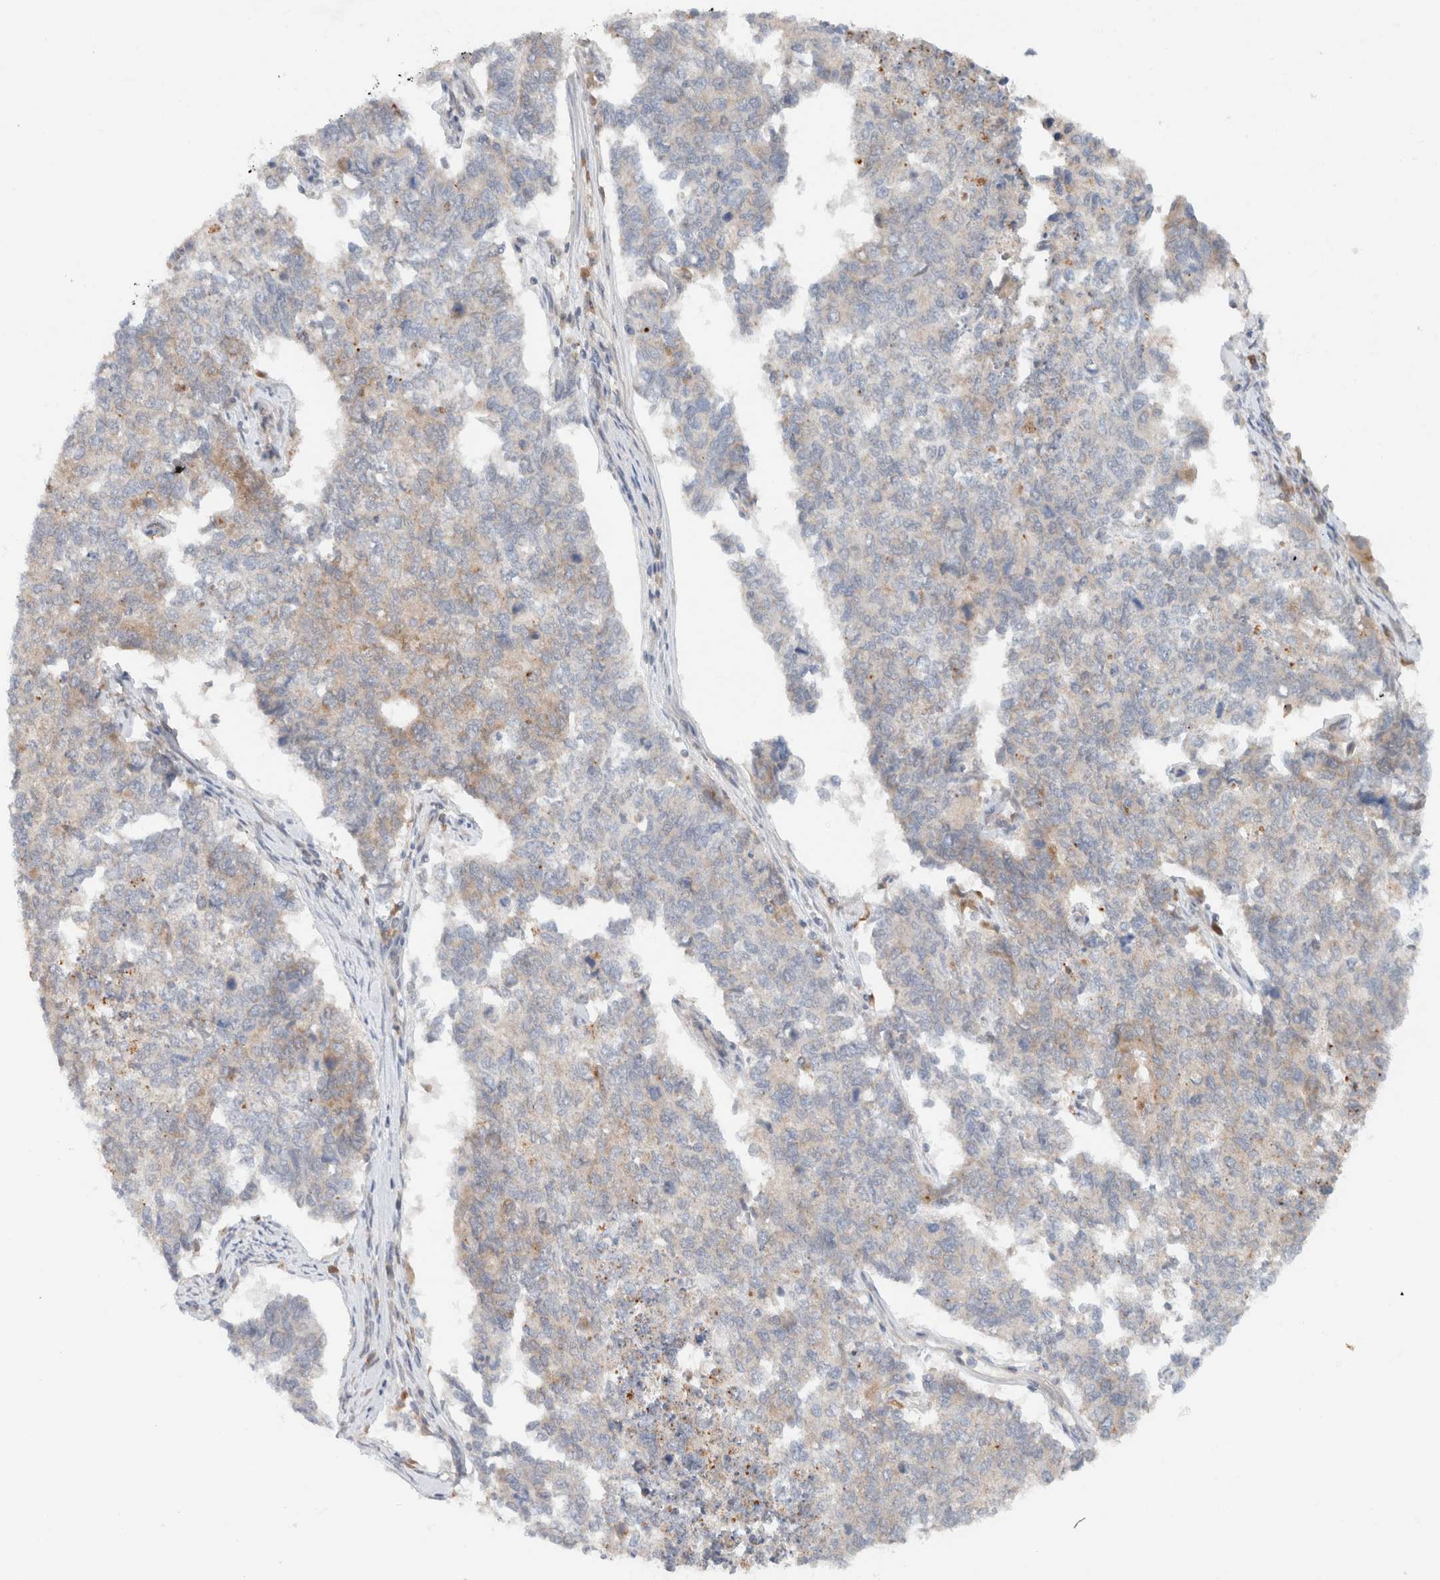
{"staining": {"intensity": "weak", "quantity": "<25%", "location": "cytoplasmic/membranous"}, "tissue": "cervical cancer", "cell_type": "Tumor cells", "image_type": "cancer", "snomed": [{"axis": "morphology", "description": "Squamous cell carcinoma, NOS"}, {"axis": "topography", "description": "Cervix"}], "caption": "There is no significant expression in tumor cells of squamous cell carcinoma (cervical).", "gene": "ARFGEF2", "patient": {"sex": "female", "age": 63}}